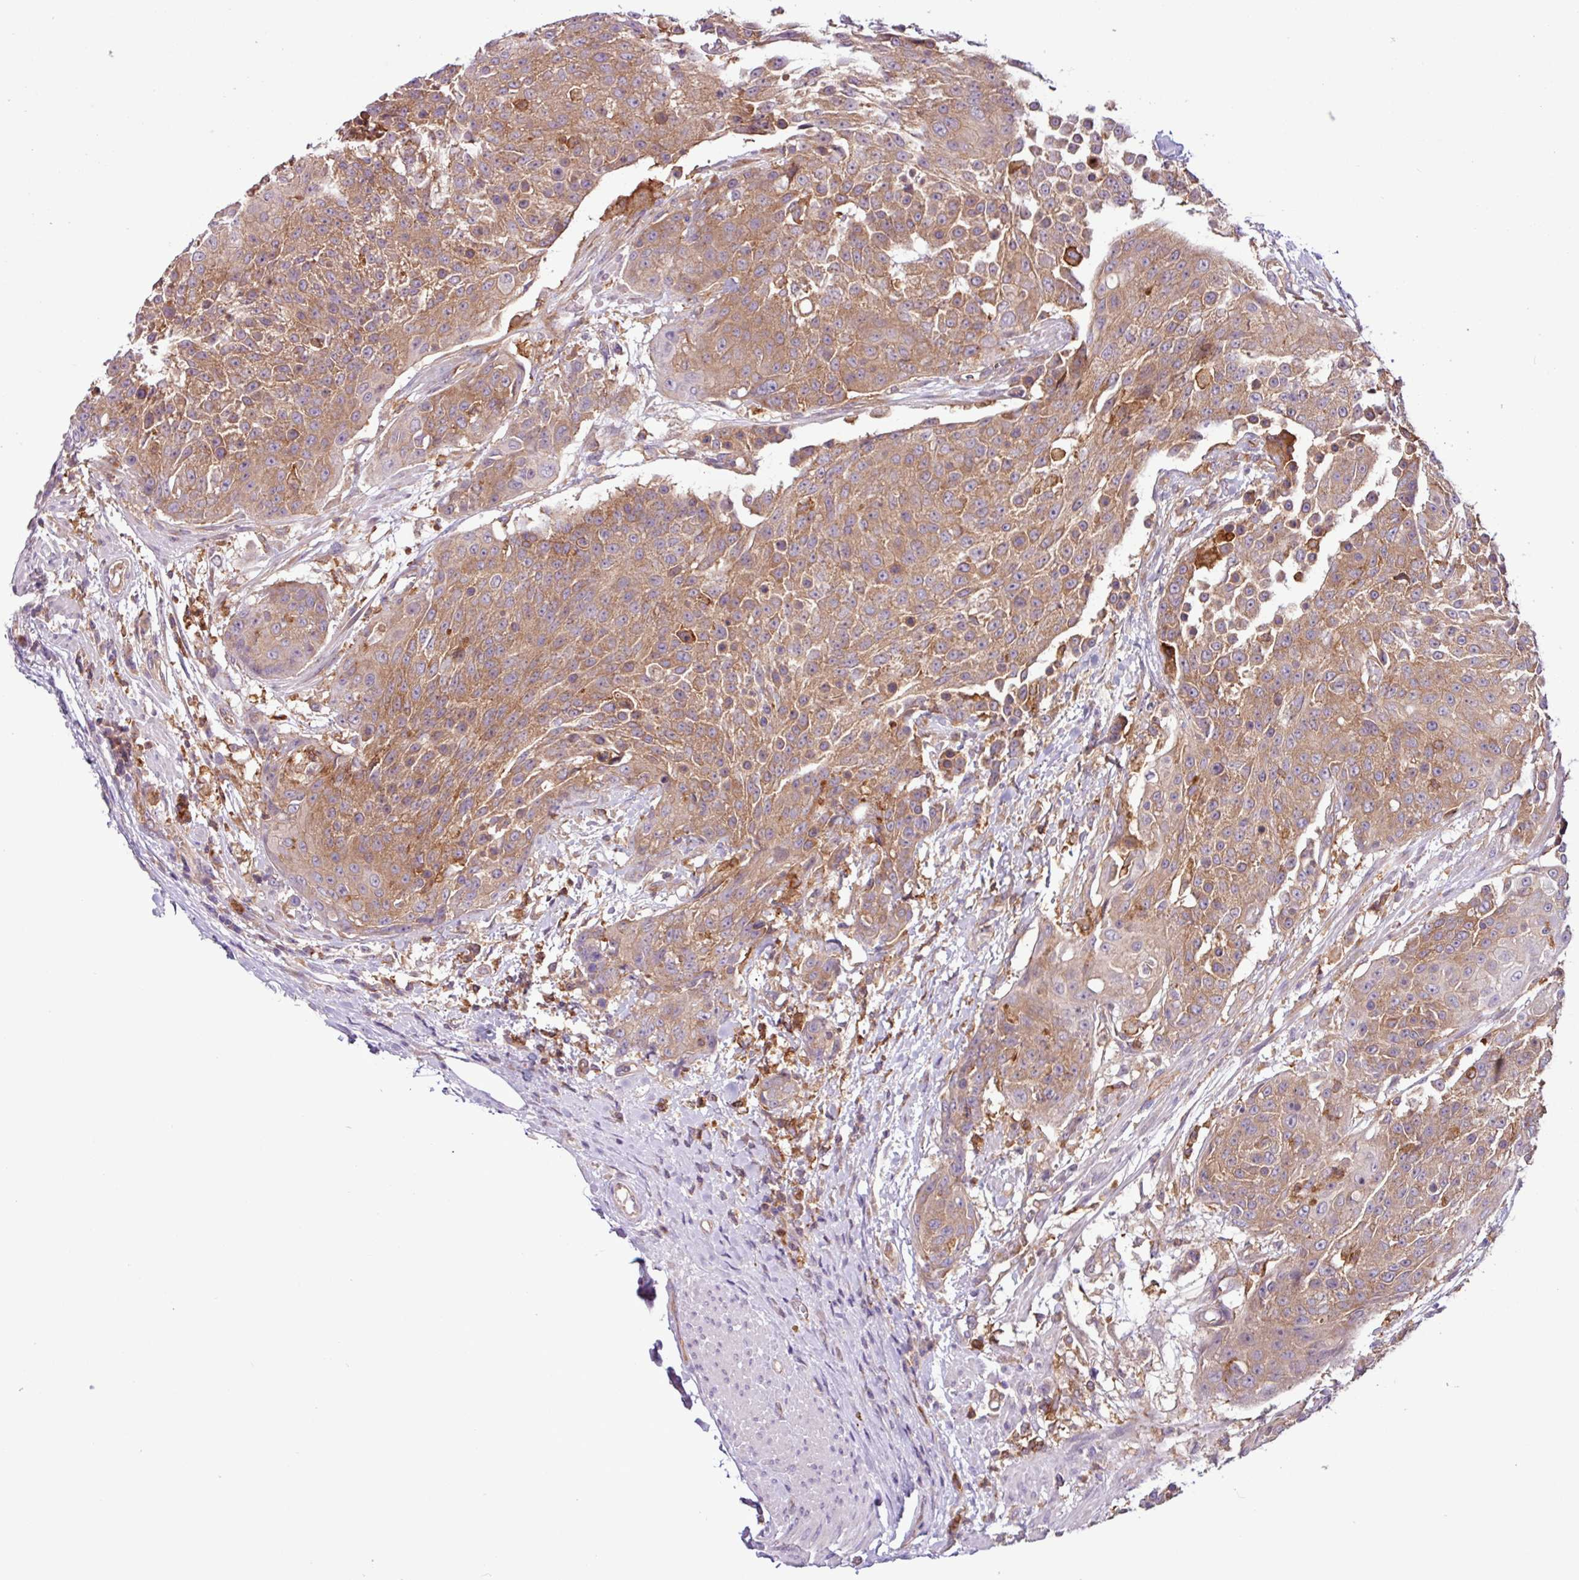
{"staining": {"intensity": "moderate", "quantity": ">75%", "location": "cytoplasmic/membranous"}, "tissue": "urothelial cancer", "cell_type": "Tumor cells", "image_type": "cancer", "snomed": [{"axis": "morphology", "description": "Urothelial carcinoma, High grade"}, {"axis": "topography", "description": "Urinary bladder"}], "caption": "High-magnification brightfield microscopy of high-grade urothelial carcinoma stained with DAB (3,3'-diaminobenzidine) (brown) and counterstained with hematoxylin (blue). tumor cells exhibit moderate cytoplasmic/membranous staining is seen in about>75% of cells. The staining was performed using DAB to visualize the protein expression in brown, while the nuclei were stained in blue with hematoxylin (Magnification: 20x).", "gene": "ACTR3", "patient": {"sex": "female", "age": 63}}